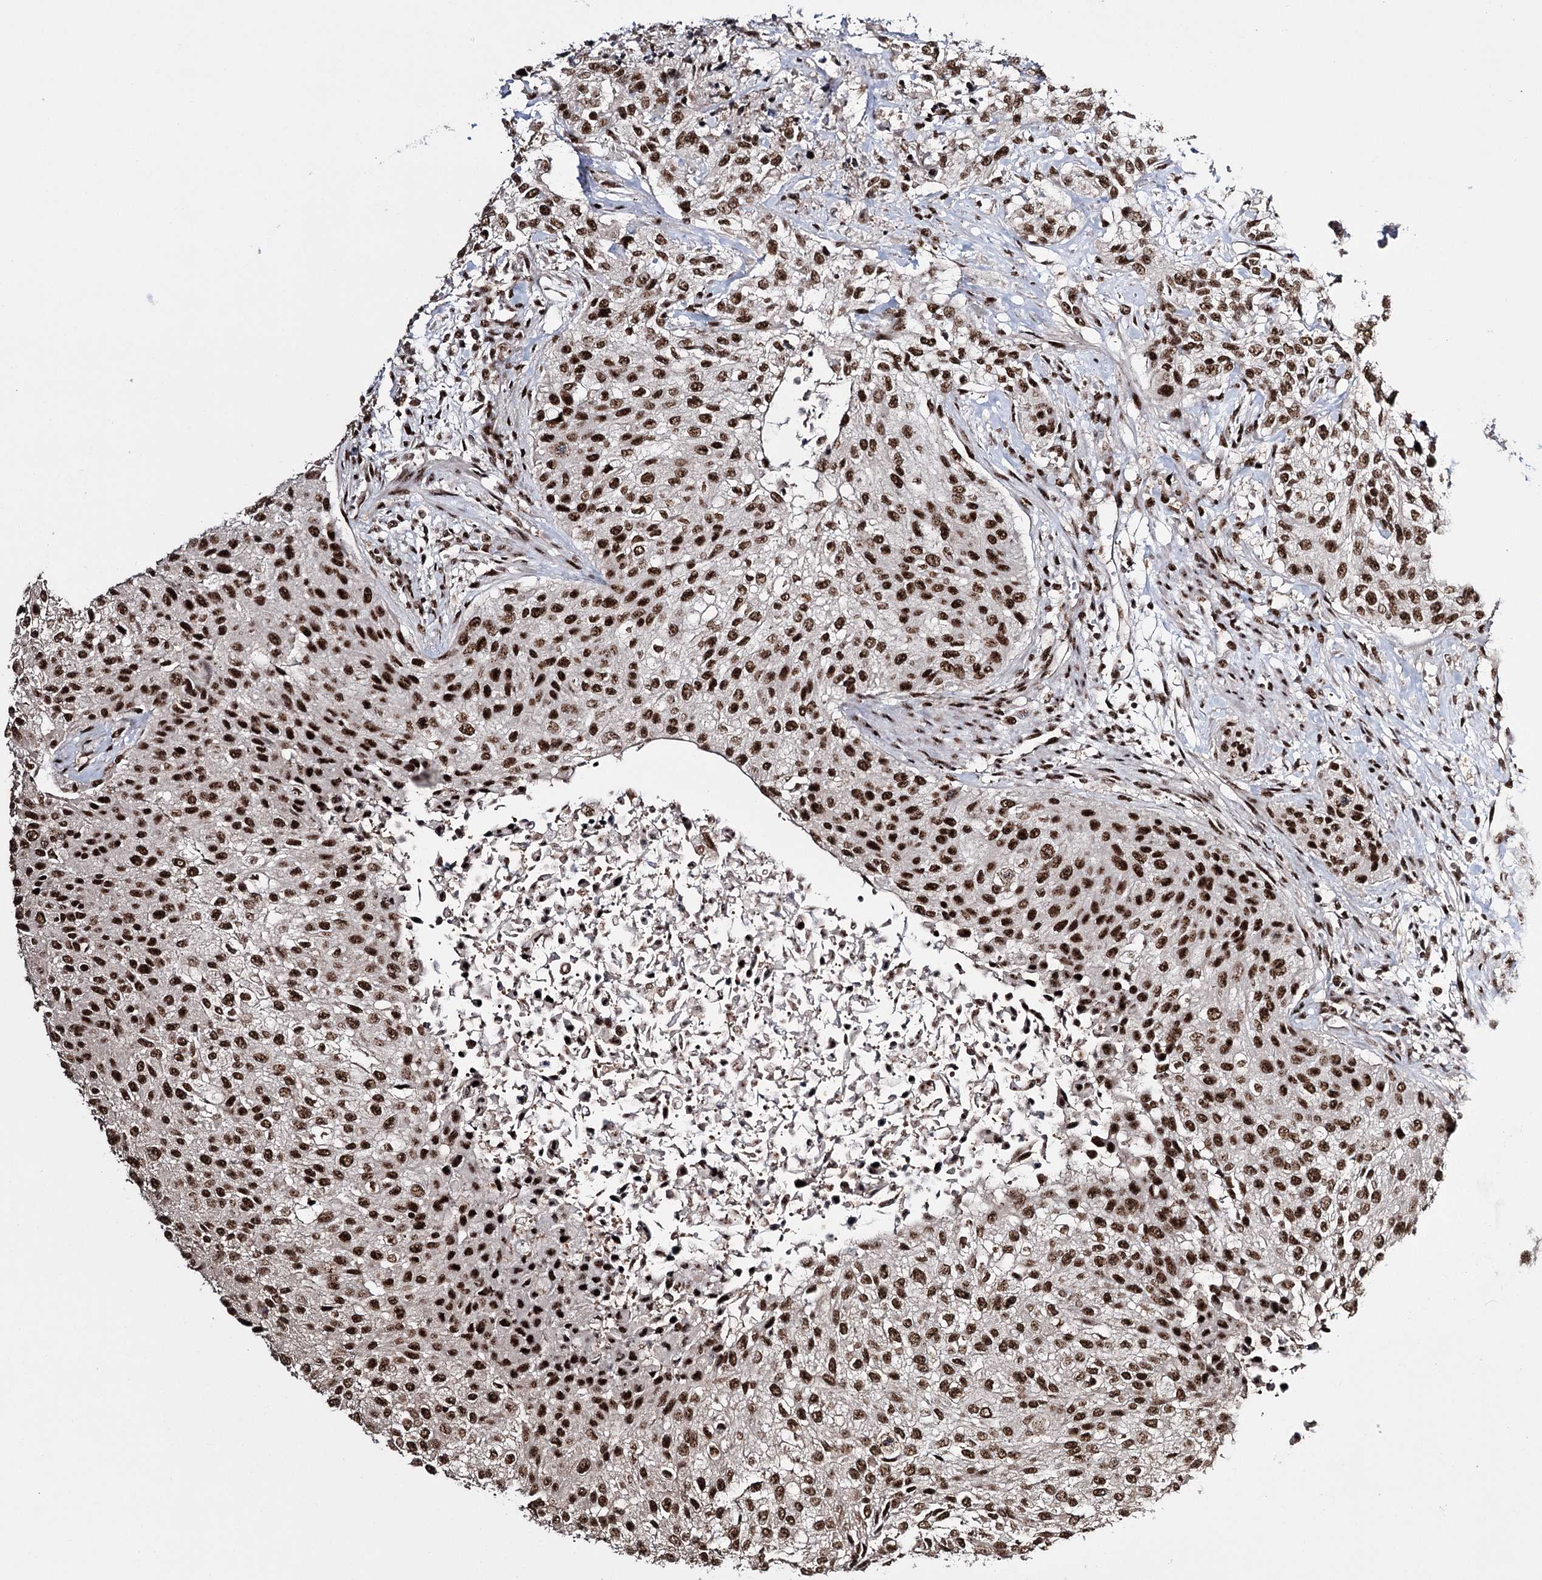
{"staining": {"intensity": "strong", "quantity": ">75%", "location": "nuclear"}, "tissue": "urothelial cancer", "cell_type": "Tumor cells", "image_type": "cancer", "snomed": [{"axis": "morphology", "description": "Normal tissue, NOS"}, {"axis": "morphology", "description": "Urothelial carcinoma, NOS"}, {"axis": "topography", "description": "Urinary bladder"}, {"axis": "topography", "description": "Peripheral nerve tissue"}], "caption": "Immunohistochemistry (IHC) photomicrograph of urothelial cancer stained for a protein (brown), which demonstrates high levels of strong nuclear expression in approximately >75% of tumor cells.", "gene": "PRPF40A", "patient": {"sex": "male", "age": 35}}